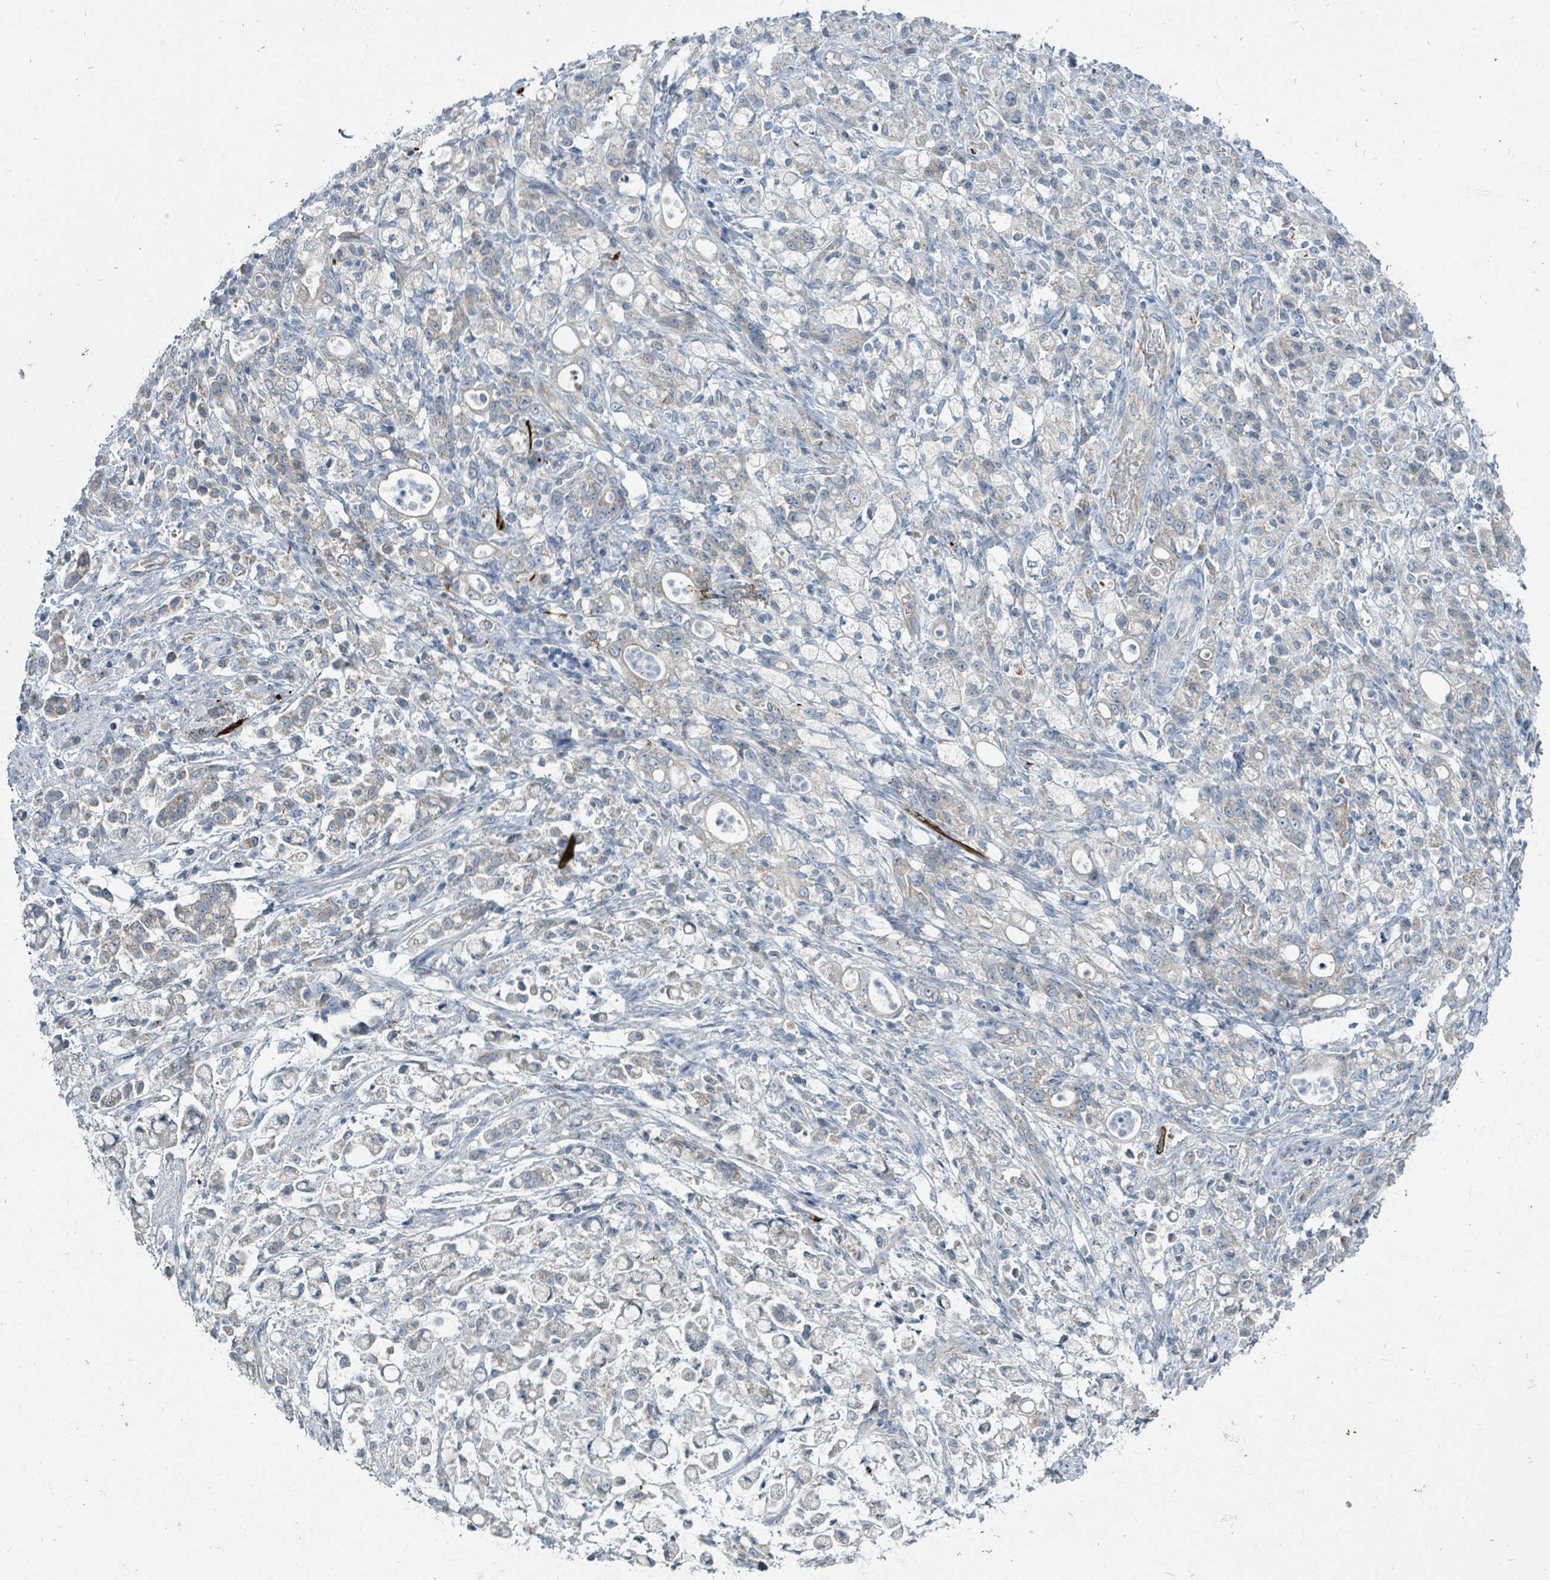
{"staining": {"intensity": "weak", "quantity": "<25%", "location": "cytoplasmic/membranous"}, "tissue": "stomach cancer", "cell_type": "Tumor cells", "image_type": "cancer", "snomed": [{"axis": "morphology", "description": "Adenocarcinoma, NOS"}, {"axis": "topography", "description": "Stomach"}], "caption": "Image shows no significant protein expression in tumor cells of stomach adenocarcinoma.", "gene": "RASA4", "patient": {"sex": "female", "age": 60}}